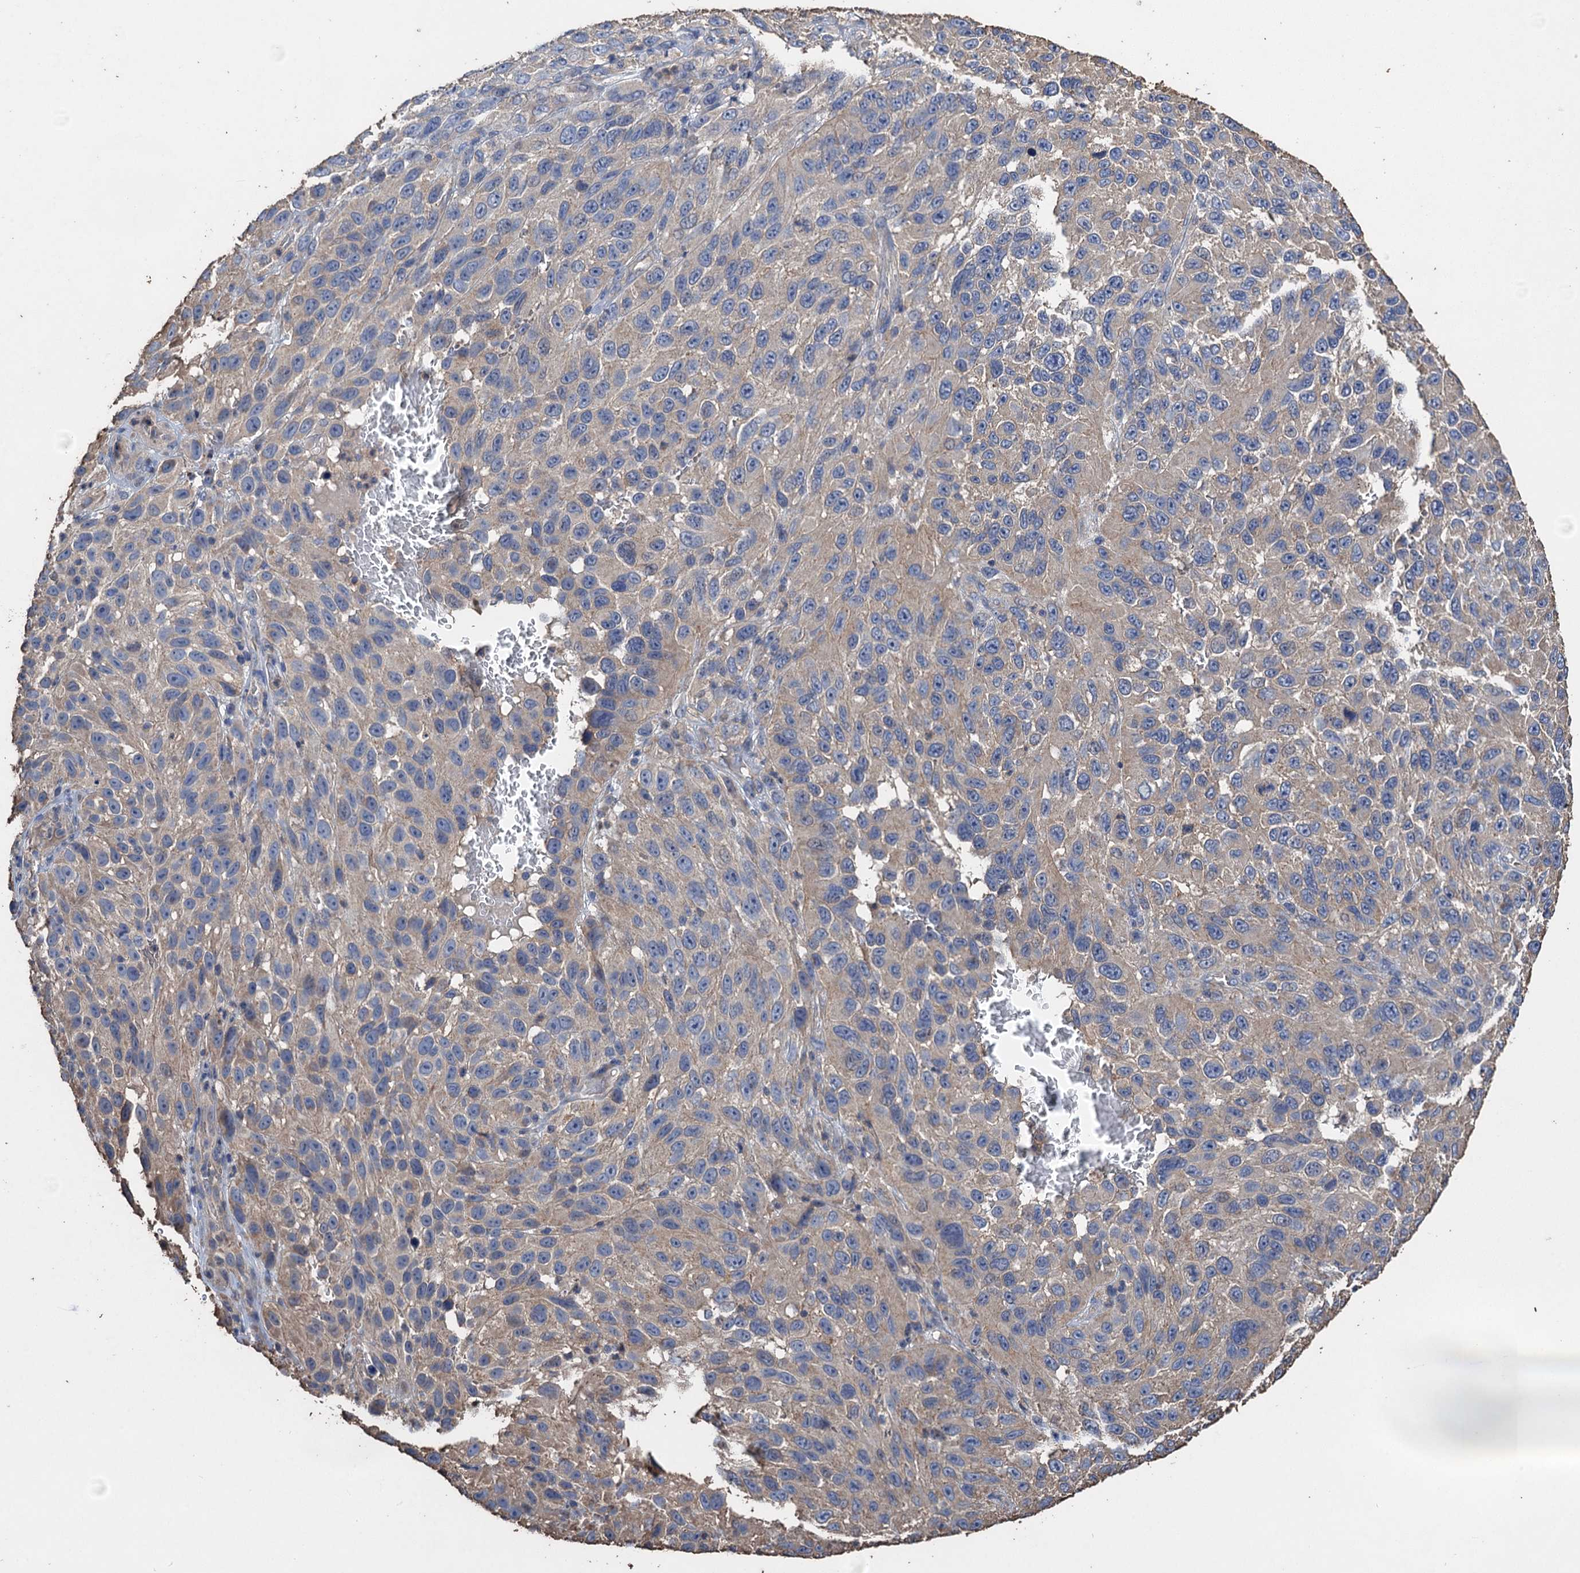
{"staining": {"intensity": "weak", "quantity": "<25%", "location": "cytoplasmic/membranous"}, "tissue": "melanoma", "cell_type": "Tumor cells", "image_type": "cancer", "snomed": [{"axis": "morphology", "description": "Malignant melanoma, NOS"}, {"axis": "topography", "description": "Skin"}], "caption": "There is no significant expression in tumor cells of malignant melanoma.", "gene": "SCUBE3", "patient": {"sex": "female", "age": 96}}